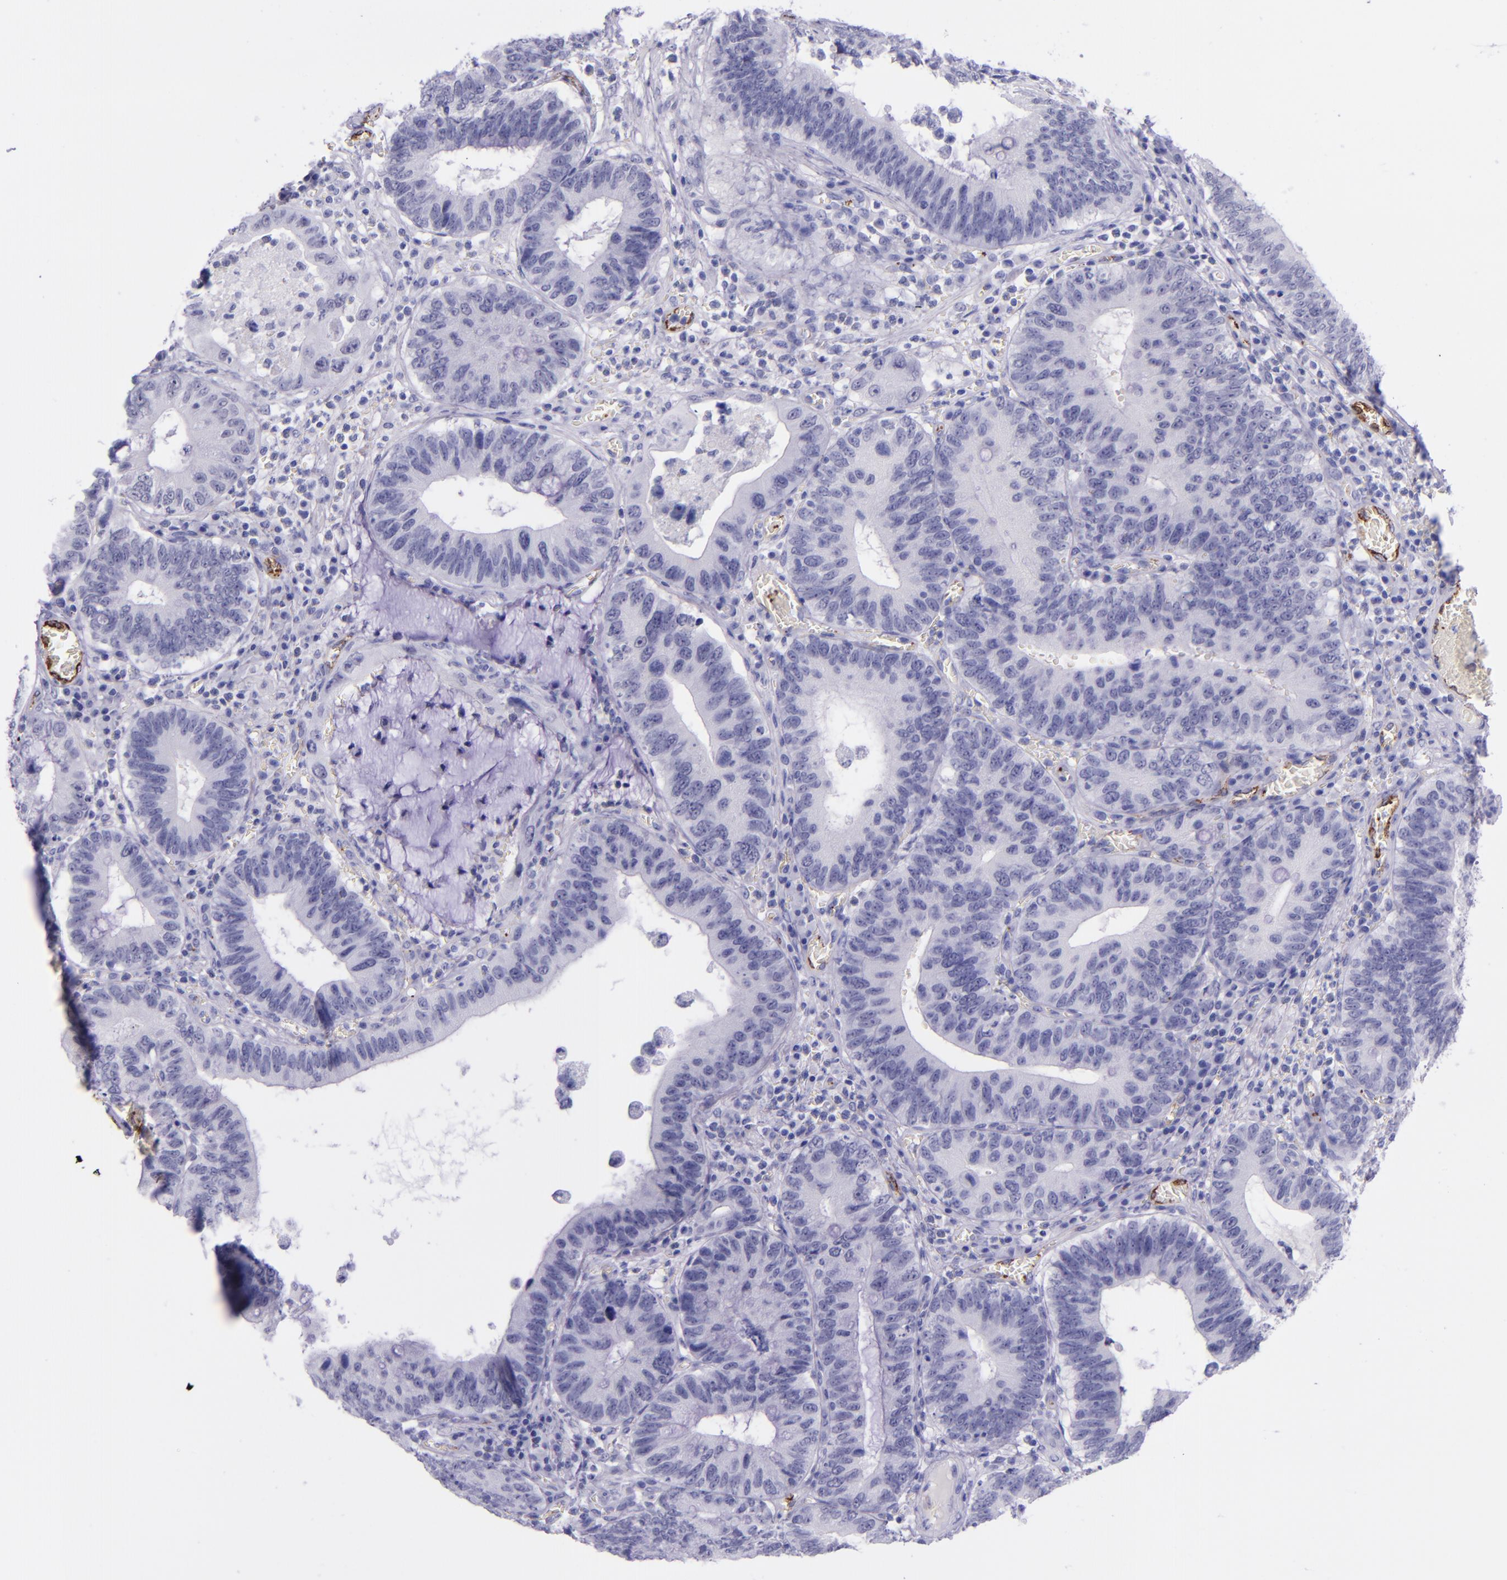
{"staining": {"intensity": "negative", "quantity": "none", "location": "none"}, "tissue": "stomach cancer", "cell_type": "Tumor cells", "image_type": "cancer", "snomed": [{"axis": "morphology", "description": "Adenocarcinoma, NOS"}, {"axis": "topography", "description": "Stomach"}, {"axis": "topography", "description": "Gastric cardia"}], "caption": "This image is of stomach cancer (adenocarcinoma) stained with immunohistochemistry (IHC) to label a protein in brown with the nuclei are counter-stained blue. There is no staining in tumor cells.", "gene": "SELE", "patient": {"sex": "male", "age": 59}}